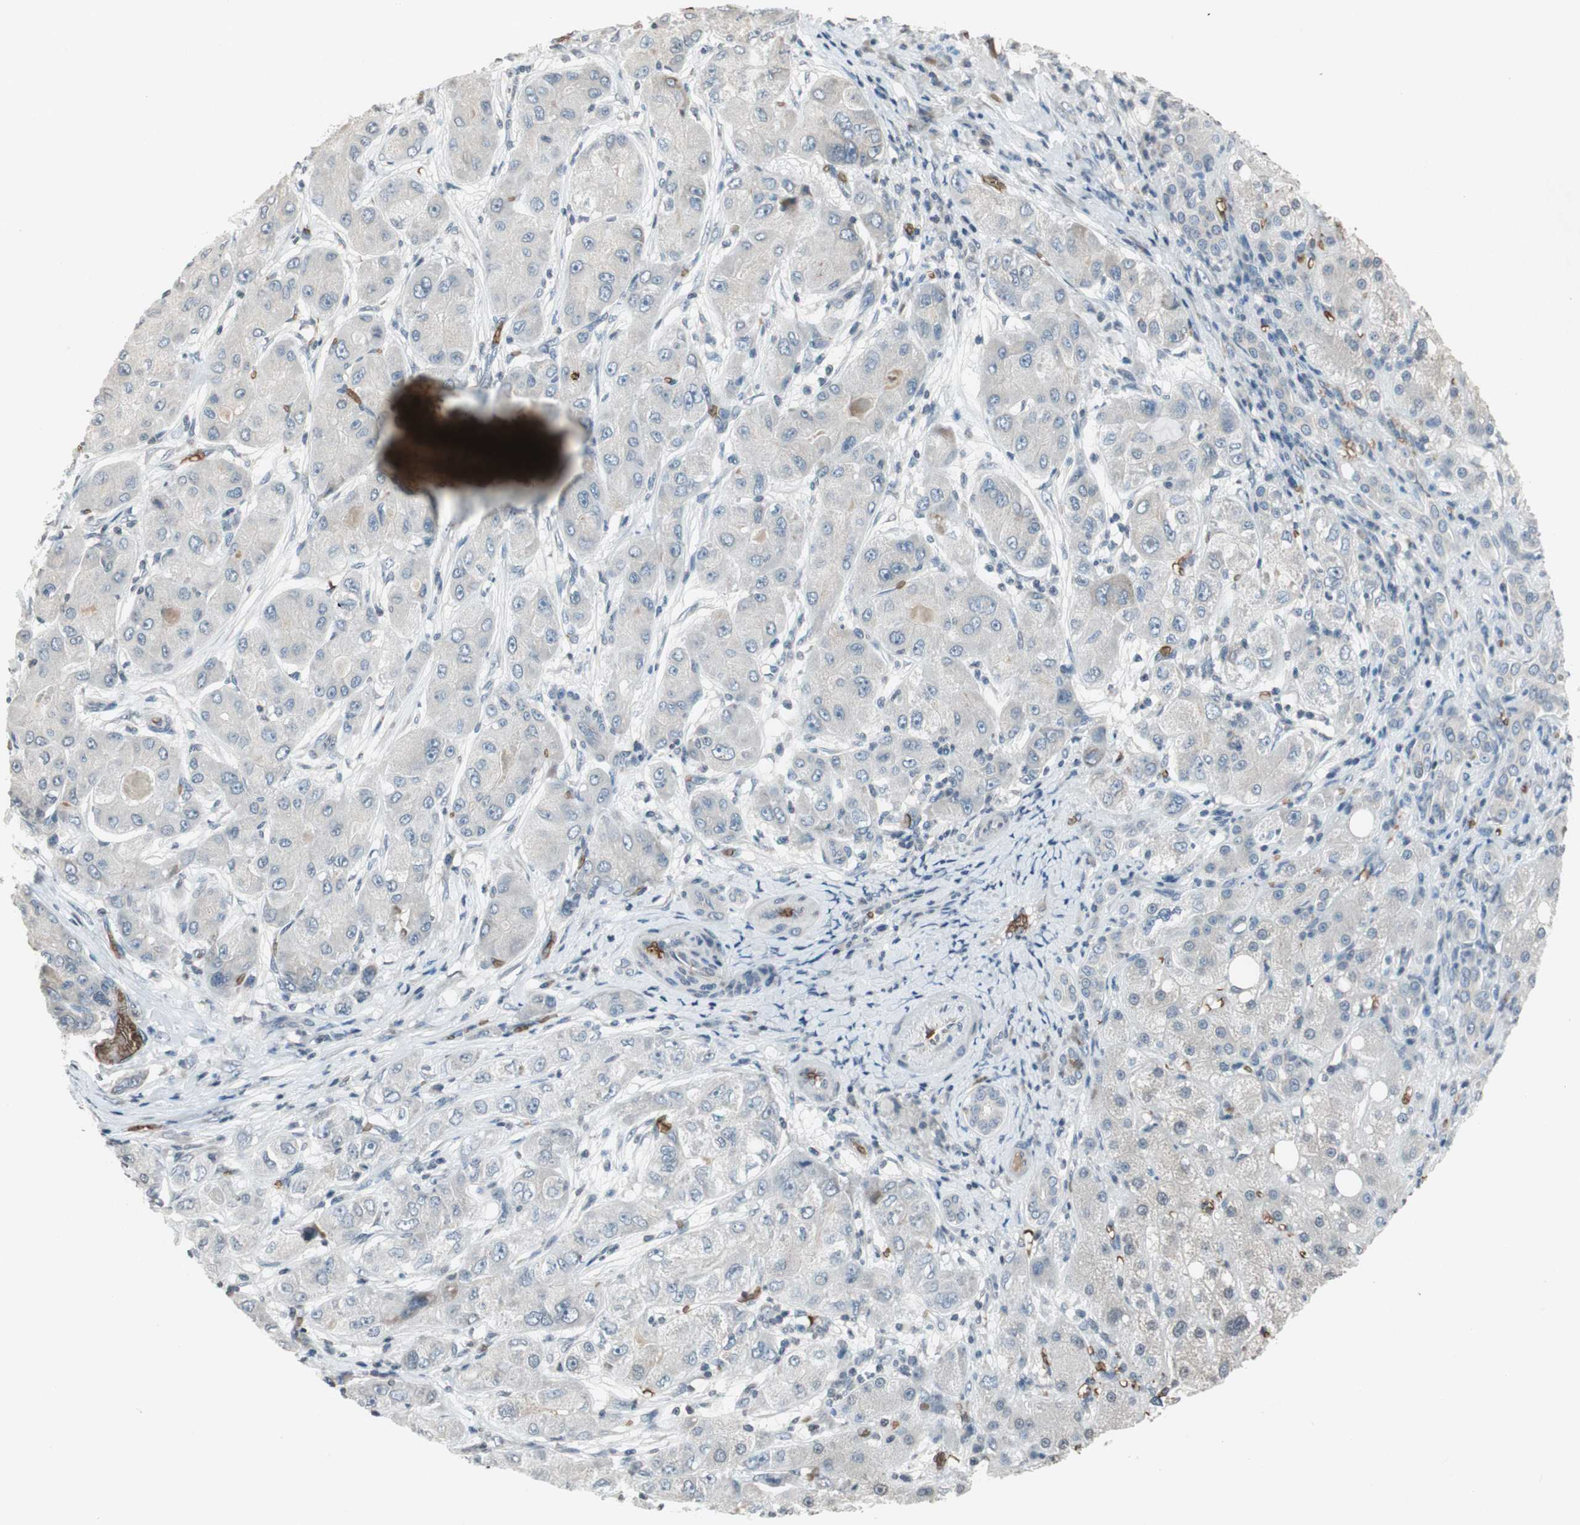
{"staining": {"intensity": "negative", "quantity": "none", "location": "none"}, "tissue": "liver cancer", "cell_type": "Tumor cells", "image_type": "cancer", "snomed": [{"axis": "morphology", "description": "Carcinoma, Hepatocellular, NOS"}, {"axis": "topography", "description": "Liver"}], "caption": "This is an IHC histopathology image of liver hepatocellular carcinoma. There is no staining in tumor cells.", "gene": "GYPC", "patient": {"sex": "male", "age": 80}}